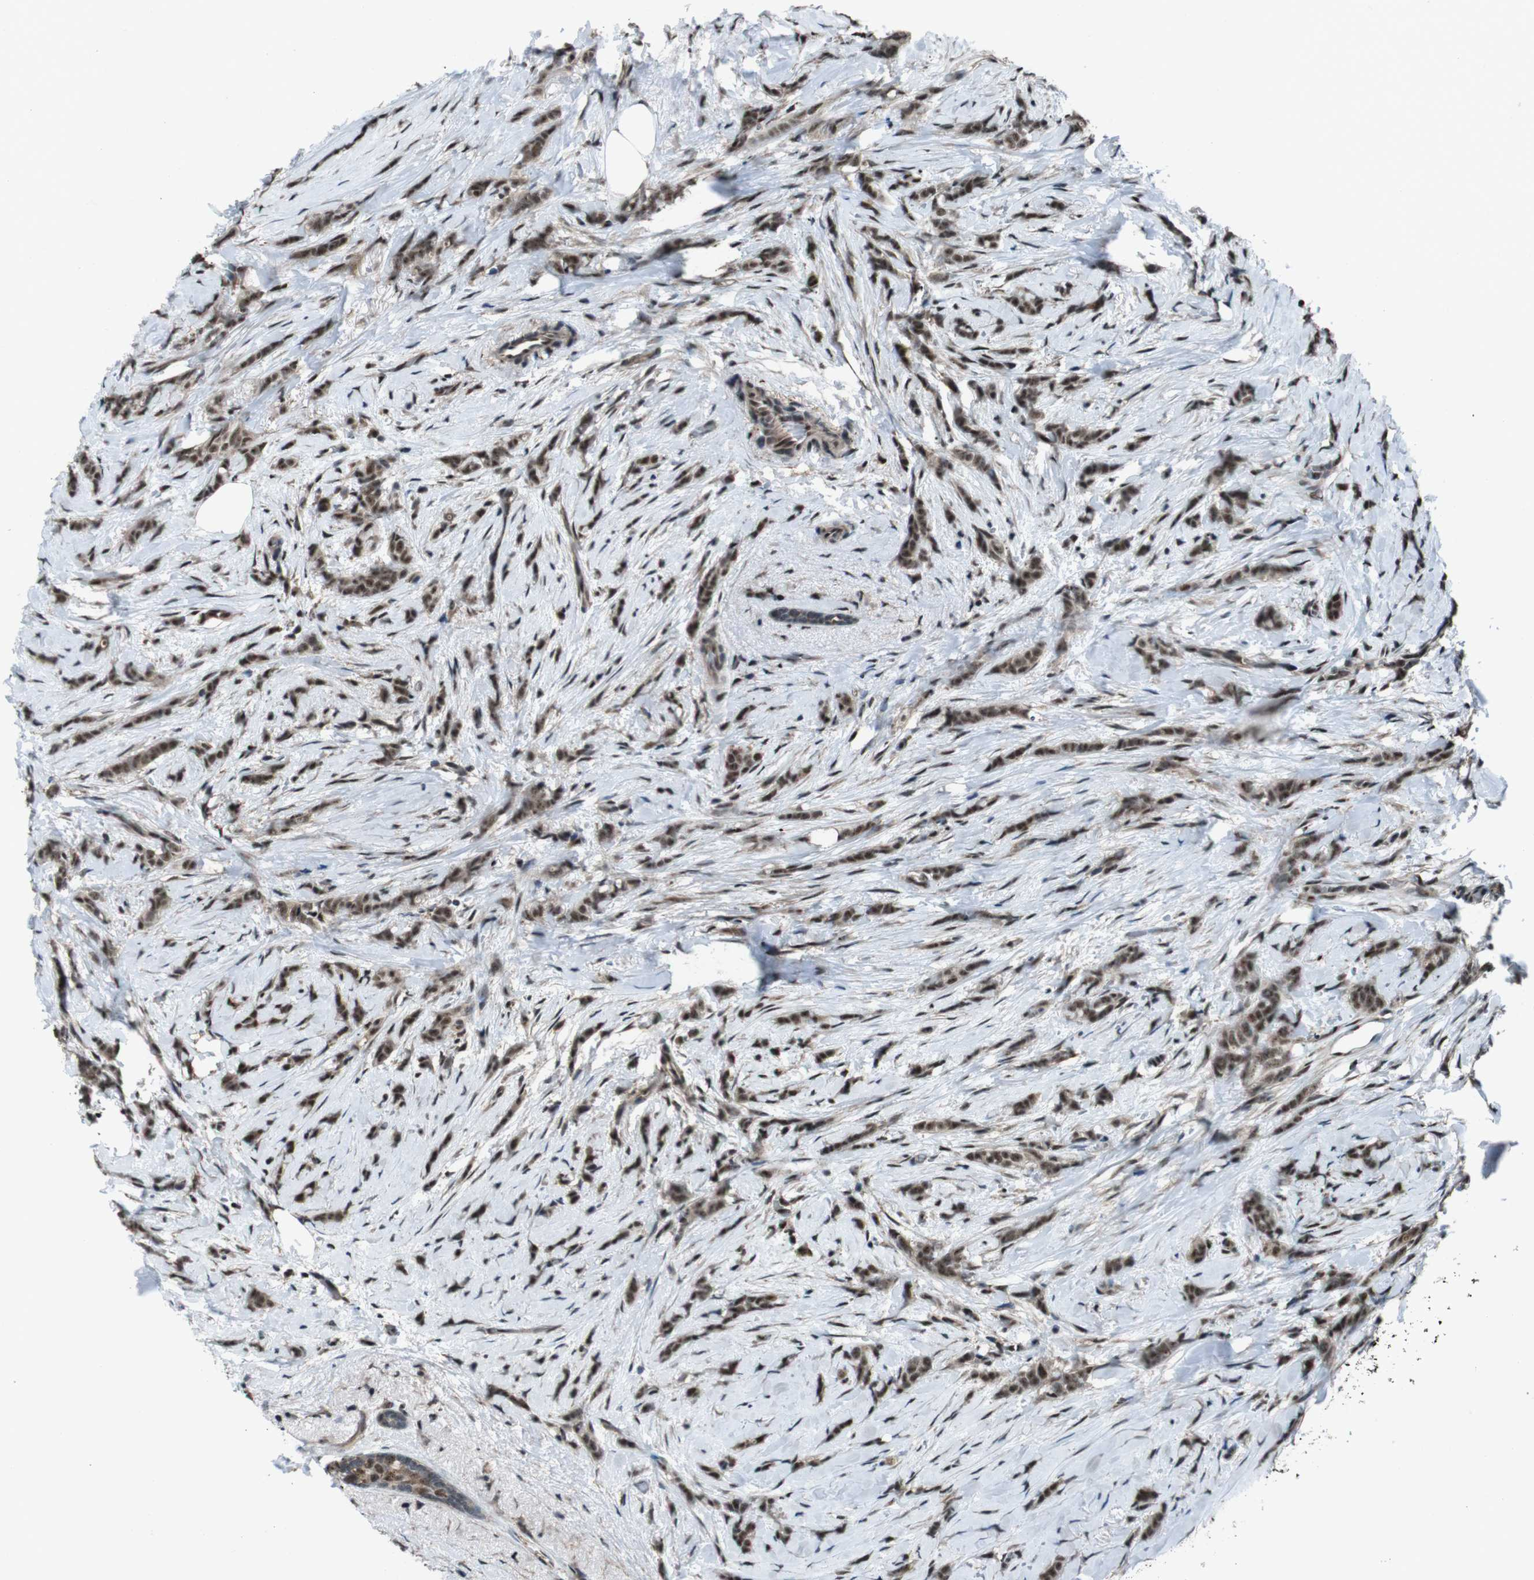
{"staining": {"intensity": "moderate", "quantity": ">75%", "location": "nuclear"}, "tissue": "breast cancer", "cell_type": "Tumor cells", "image_type": "cancer", "snomed": [{"axis": "morphology", "description": "Lobular carcinoma, in situ"}, {"axis": "morphology", "description": "Lobular carcinoma"}, {"axis": "topography", "description": "Breast"}], "caption": "Protein staining reveals moderate nuclear expression in about >75% of tumor cells in lobular carcinoma (breast).", "gene": "NR4A2", "patient": {"sex": "female", "age": 41}}